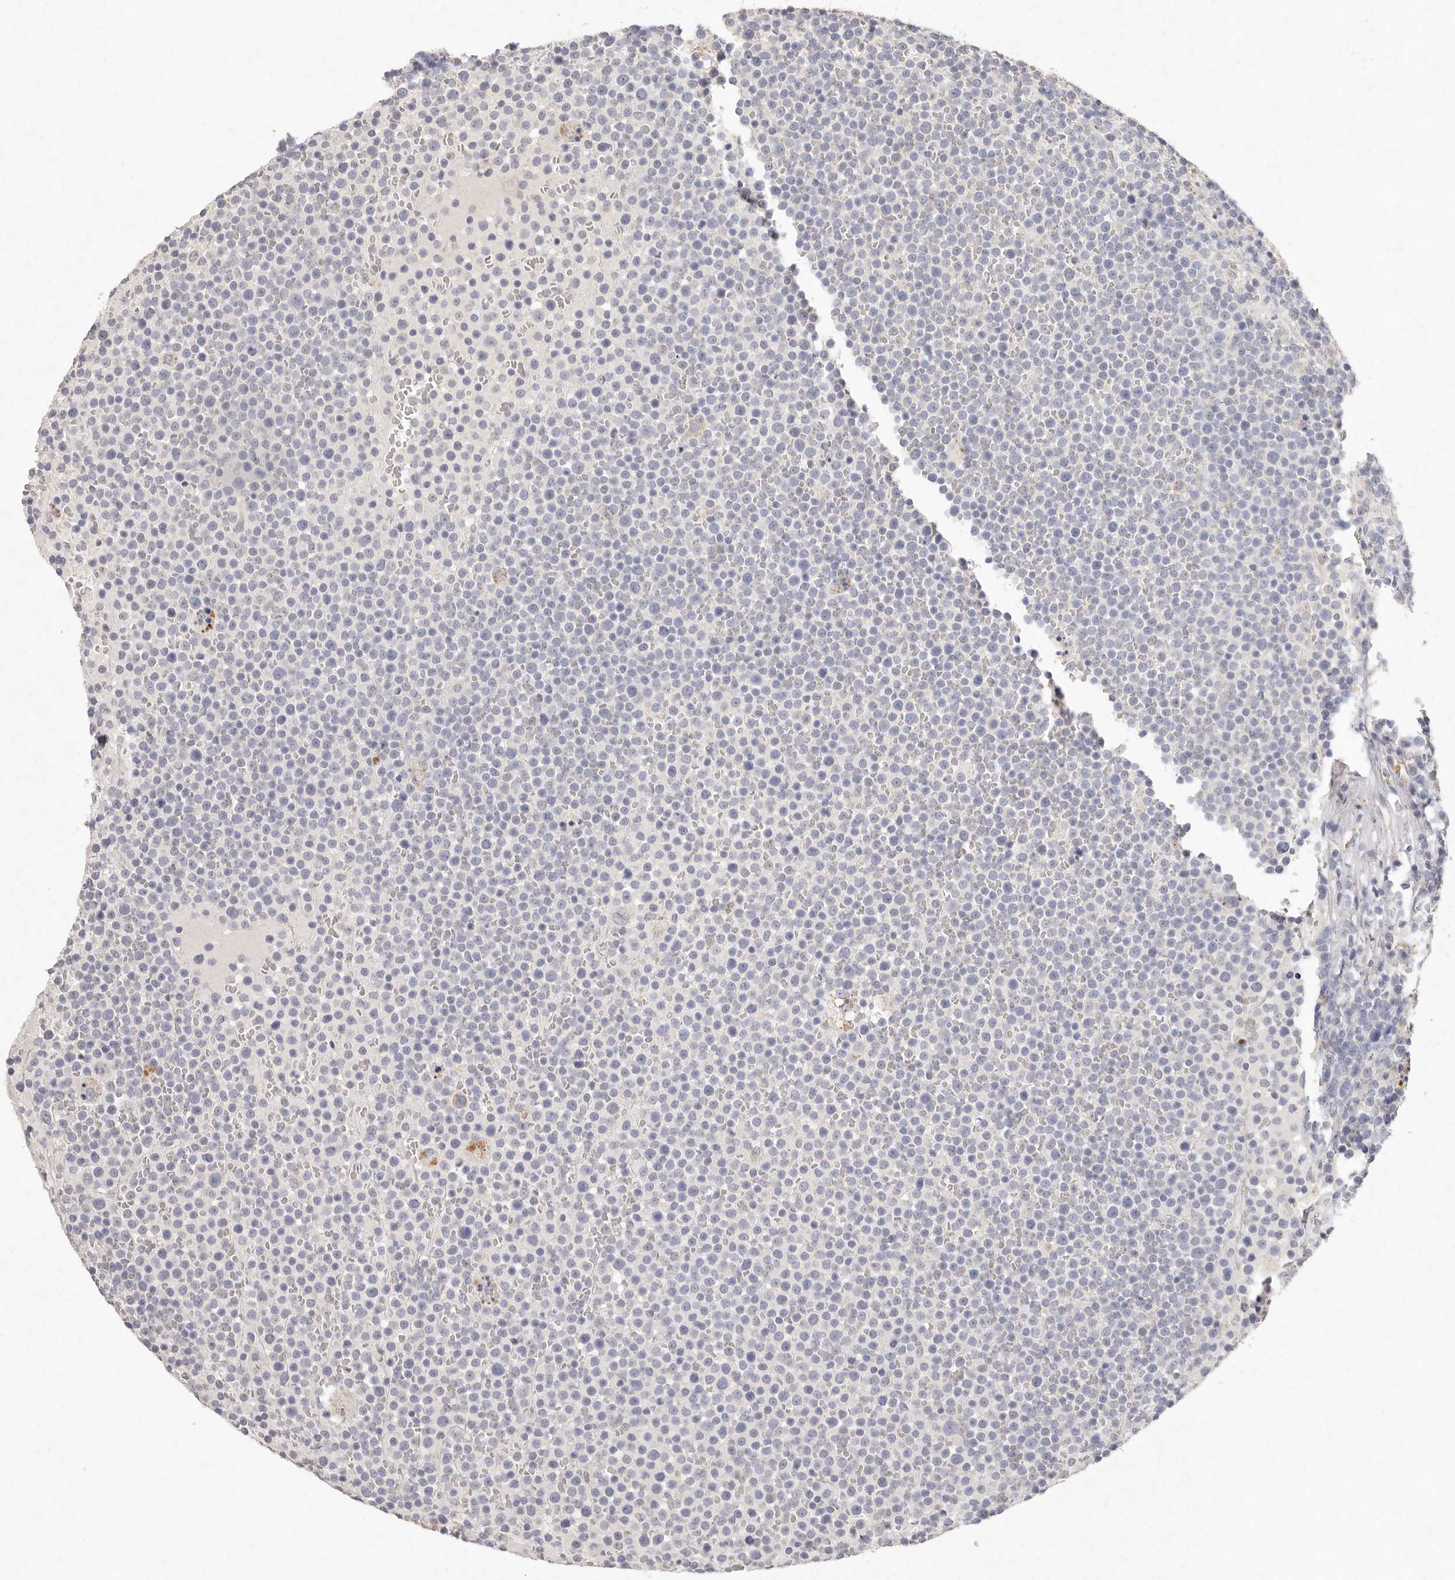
{"staining": {"intensity": "negative", "quantity": "none", "location": "none"}, "tissue": "lymphoma", "cell_type": "Tumor cells", "image_type": "cancer", "snomed": [{"axis": "morphology", "description": "Malignant lymphoma, non-Hodgkin's type, High grade"}, {"axis": "topography", "description": "Lymph node"}], "caption": "Immunohistochemical staining of human lymphoma reveals no significant staining in tumor cells. (Stains: DAB (3,3'-diaminobenzidine) immunohistochemistry (IHC) with hematoxylin counter stain, Microscopy: brightfield microscopy at high magnification).", "gene": "FAM185A", "patient": {"sex": "male", "age": 61}}